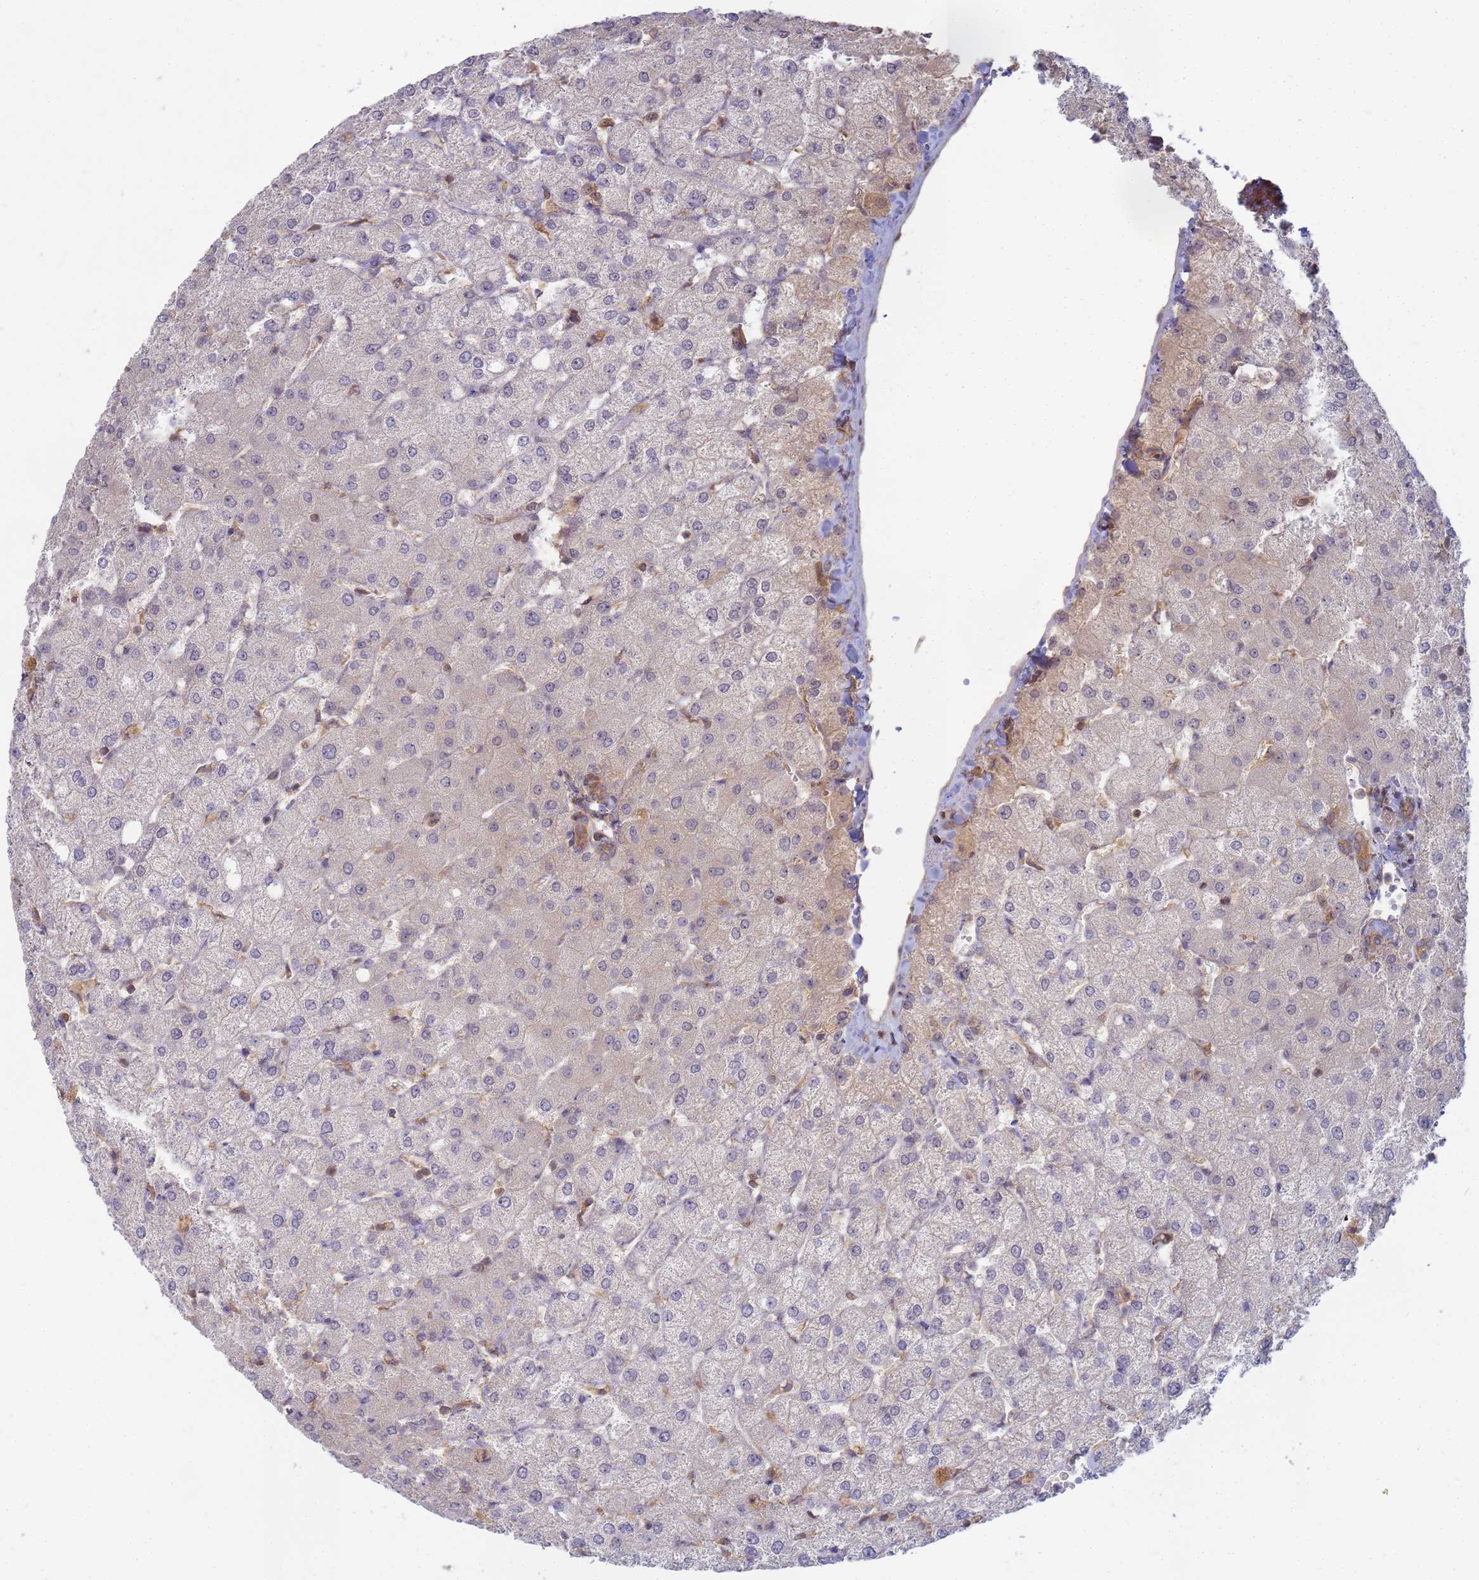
{"staining": {"intensity": "moderate", "quantity": "<25%", "location": "cytoplasmic/membranous"}, "tissue": "liver", "cell_type": "Cholangiocytes", "image_type": "normal", "snomed": [{"axis": "morphology", "description": "Normal tissue, NOS"}, {"axis": "topography", "description": "Liver"}], "caption": "Cholangiocytes display low levels of moderate cytoplasmic/membranous positivity in approximately <25% of cells in benign liver.", "gene": "SHARPIN", "patient": {"sex": "female", "age": 54}}